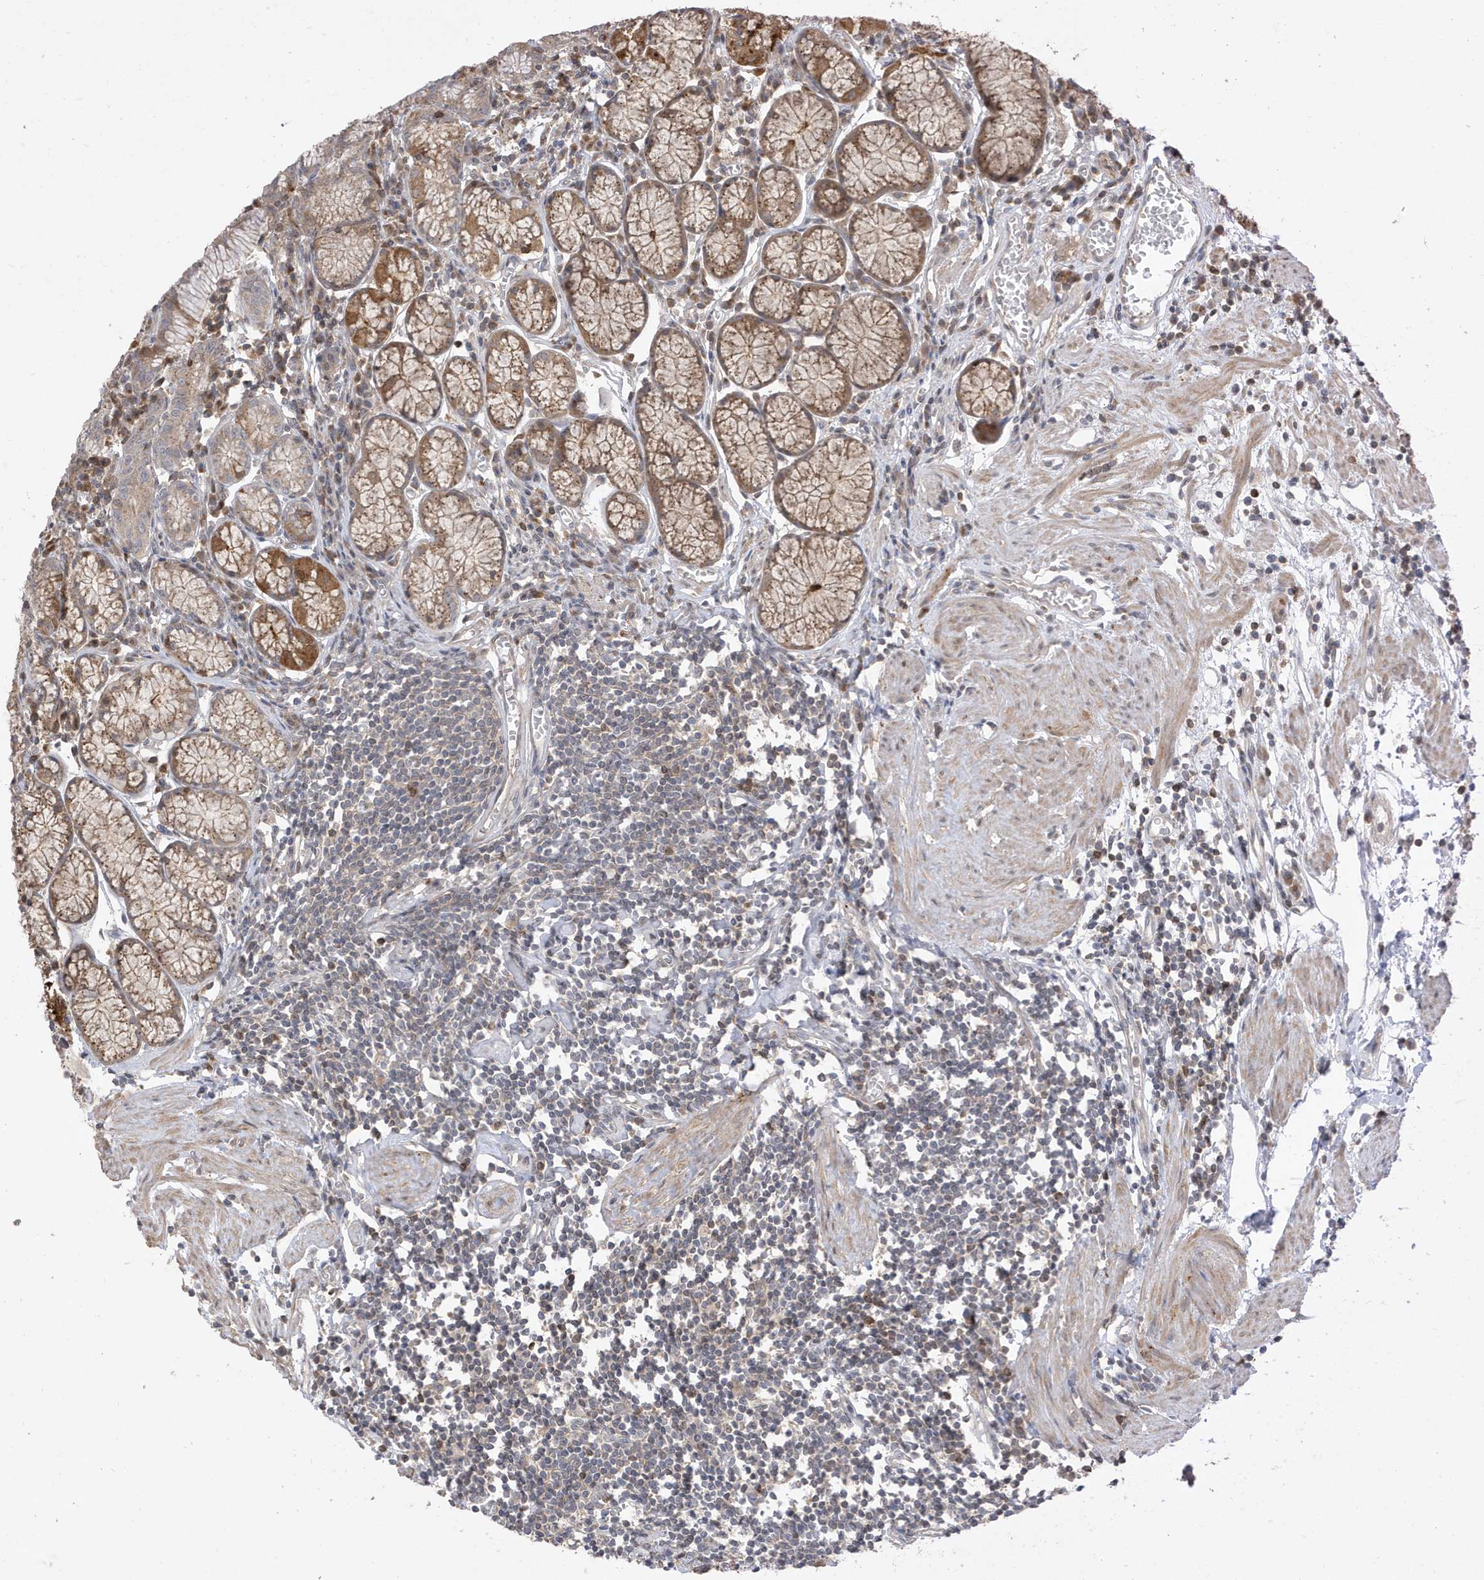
{"staining": {"intensity": "moderate", "quantity": ">75%", "location": "cytoplasmic/membranous"}, "tissue": "stomach", "cell_type": "Glandular cells", "image_type": "normal", "snomed": [{"axis": "morphology", "description": "Normal tissue, NOS"}, {"axis": "topography", "description": "Stomach"}], "caption": "Glandular cells reveal medium levels of moderate cytoplasmic/membranous staining in approximately >75% of cells in benign human stomach.", "gene": "TAB3", "patient": {"sex": "male", "age": 55}}